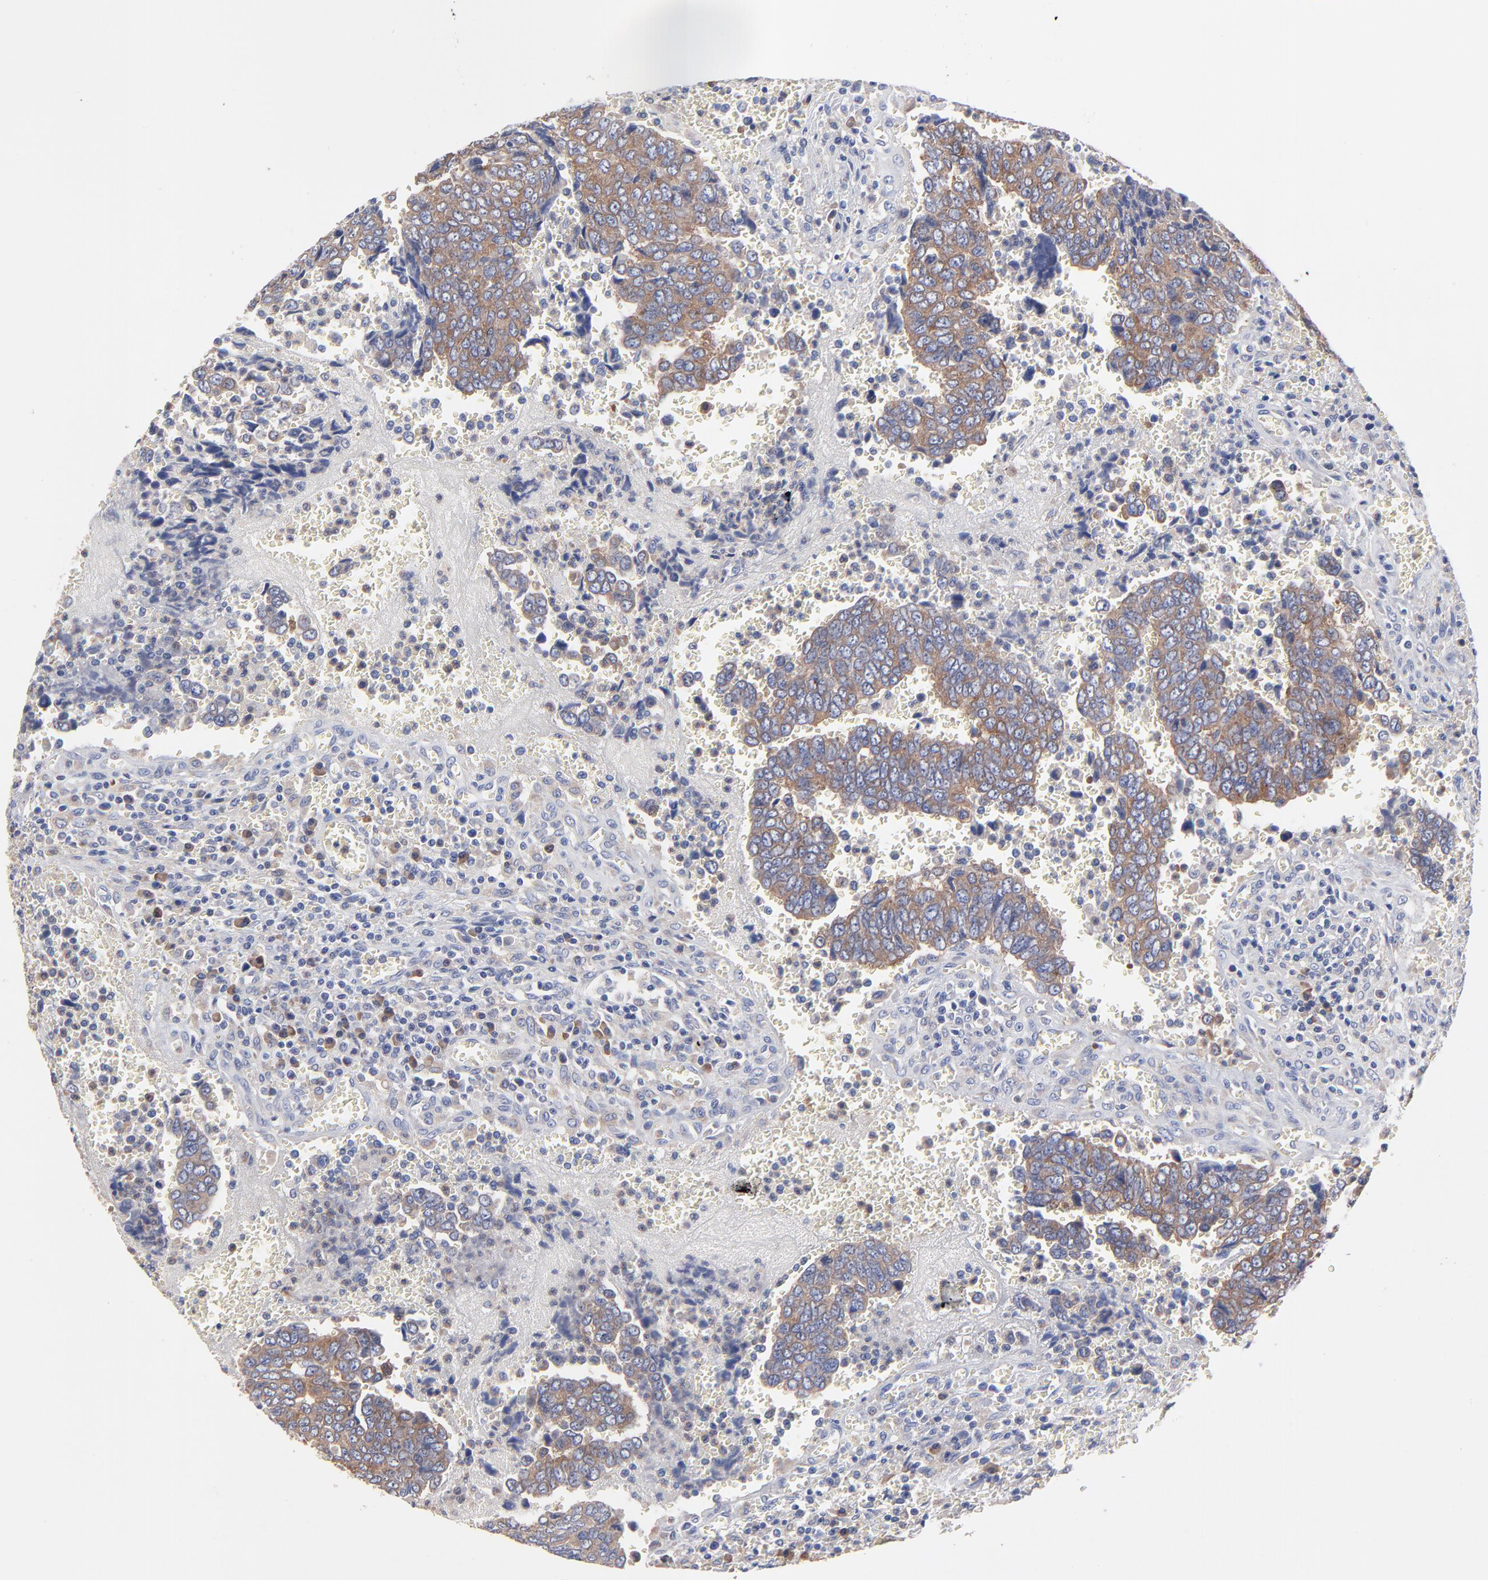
{"staining": {"intensity": "moderate", "quantity": ">75%", "location": "cytoplasmic/membranous"}, "tissue": "urothelial cancer", "cell_type": "Tumor cells", "image_type": "cancer", "snomed": [{"axis": "morphology", "description": "Urothelial carcinoma, High grade"}, {"axis": "topography", "description": "Urinary bladder"}], "caption": "Tumor cells exhibit moderate cytoplasmic/membranous staining in about >75% of cells in urothelial cancer. (Brightfield microscopy of DAB IHC at high magnification).", "gene": "PPFIBP2", "patient": {"sex": "male", "age": 86}}